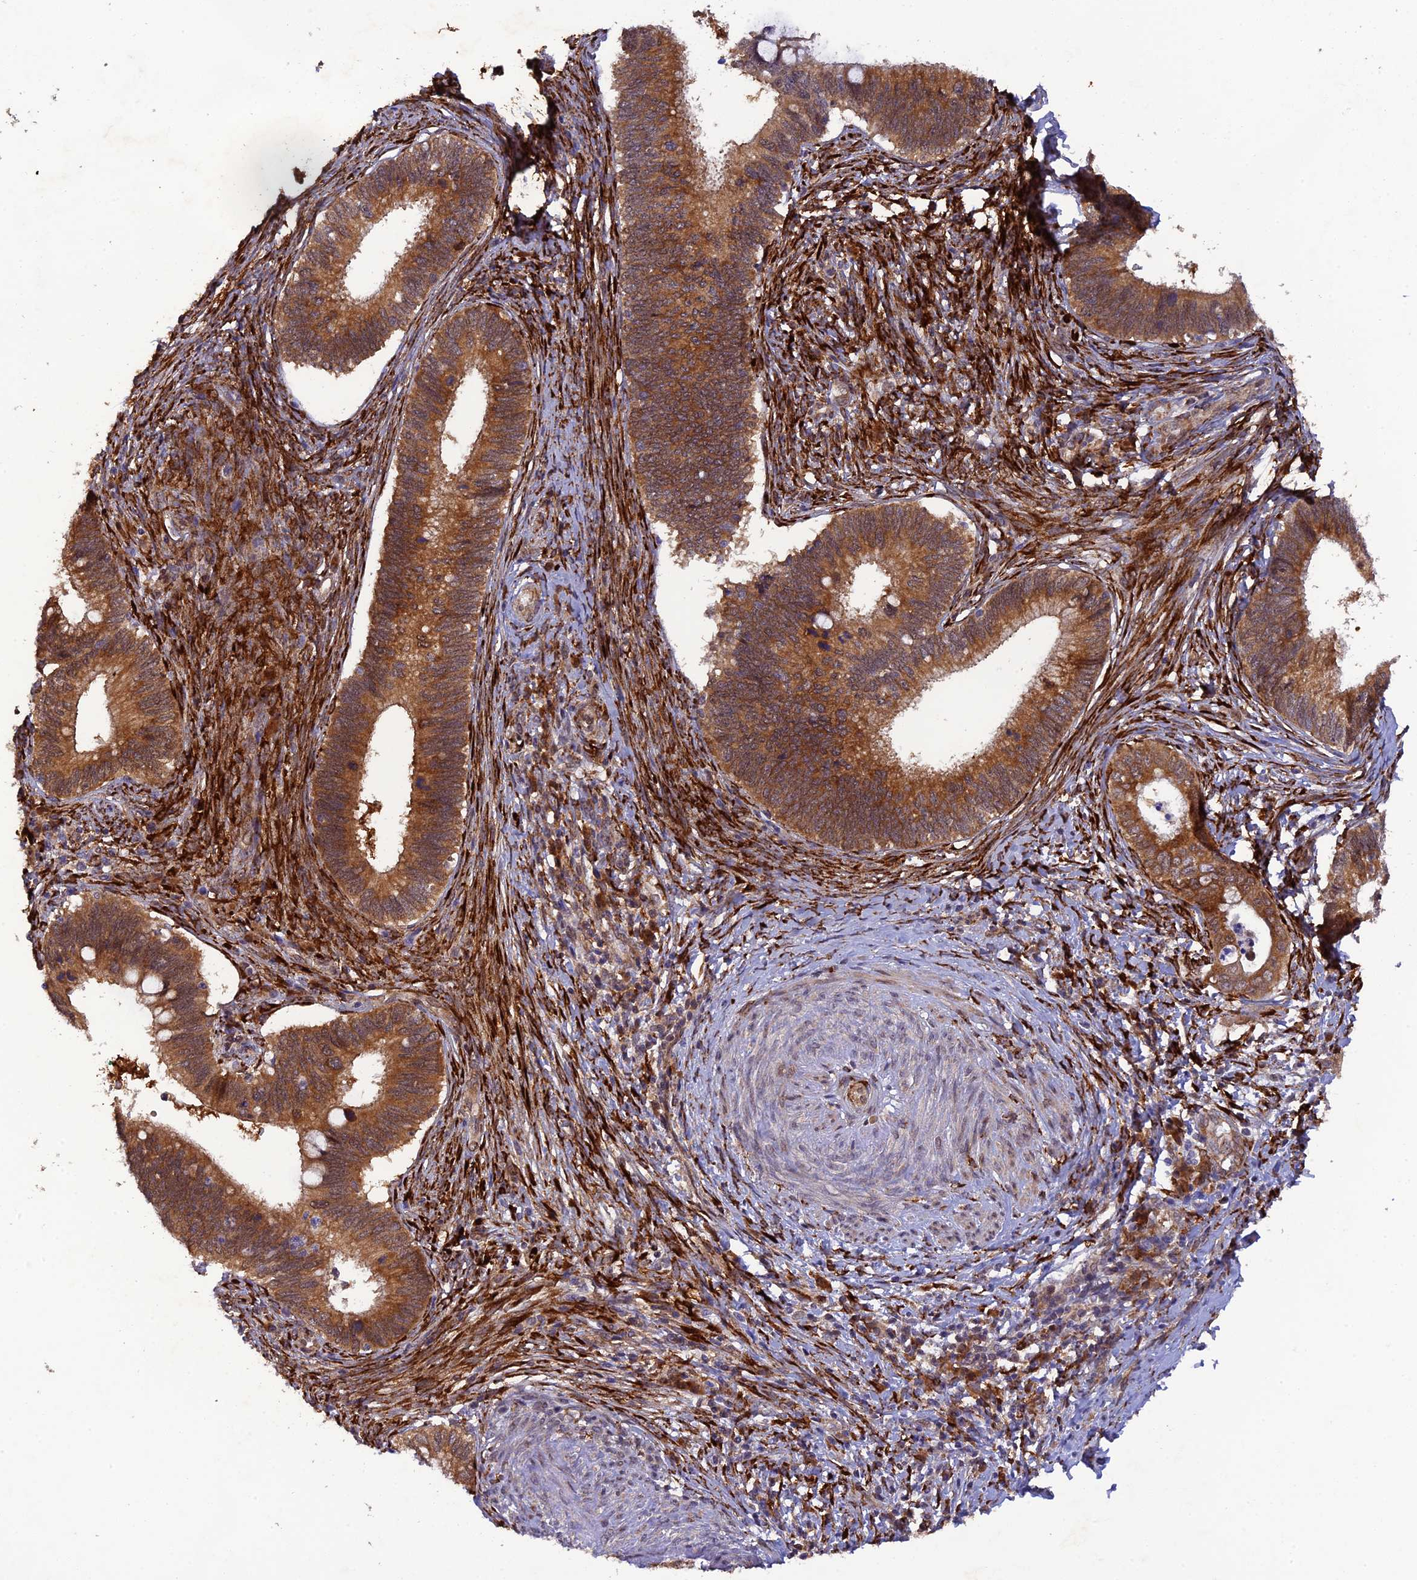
{"staining": {"intensity": "strong", "quantity": ">75%", "location": "cytoplasmic/membranous"}, "tissue": "cervical cancer", "cell_type": "Tumor cells", "image_type": "cancer", "snomed": [{"axis": "morphology", "description": "Adenocarcinoma, NOS"}, {"axis": "topography", "description": "Cervix"}], "caption": "Approximately >75% of tumor cells in adenocarcinoma (cervical) display strong cytoplasmic/membranous protein expression as visualized by brown immunohistochemical staining.", "gene": "P3H3", "patient": {"sex": "female", "age": 42}}